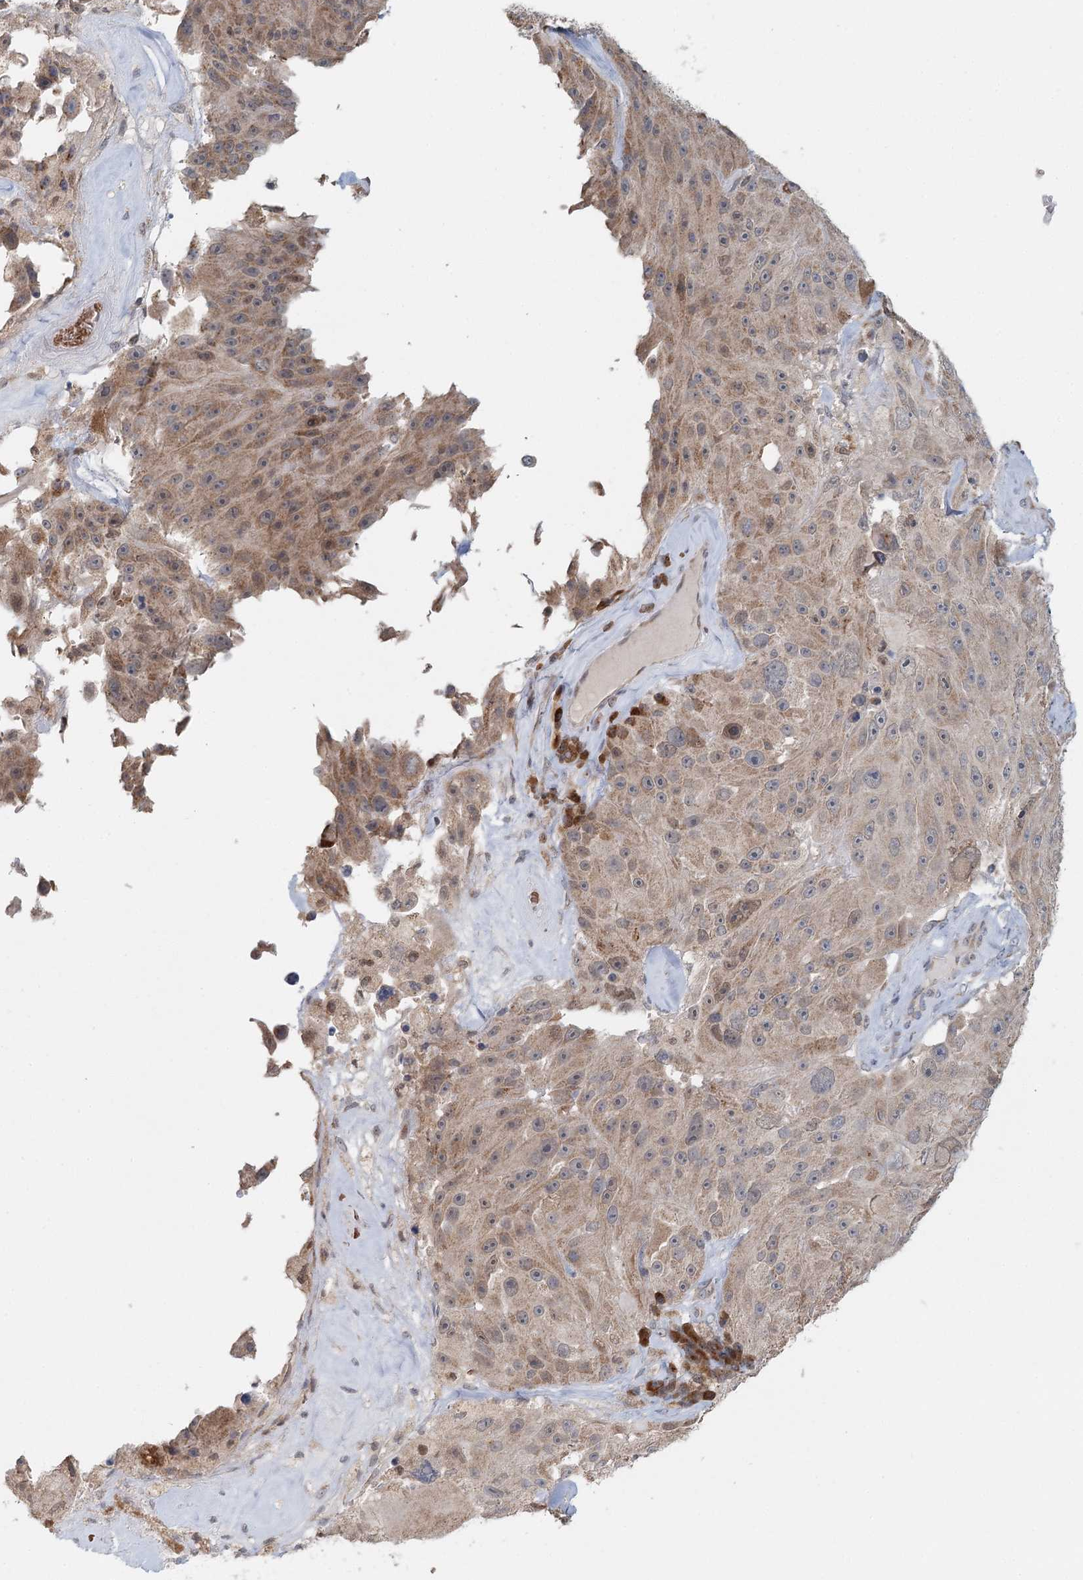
{"staining": {"intensity": "weak", "quantity": ">75%", "location": "cytoplasmic/membranous"}, "tissue": "melanoma", "cell_type": "Tumor cells", "image_type": "cancer", "snomed": [{"axis": "morphology", "description": "Malignant melanoma, Metastatic site"}, {"axis": "topography", "description": "Lymph node"}], "caption": "High-power microscopy captured an immunohistochemistry (IHC) image of melanoma, revealing weak cytoplasmic/membranous expression in about >75% of tumor cells.", "gene": "ADK", "patient": {"sex": "male", "age": 62}}